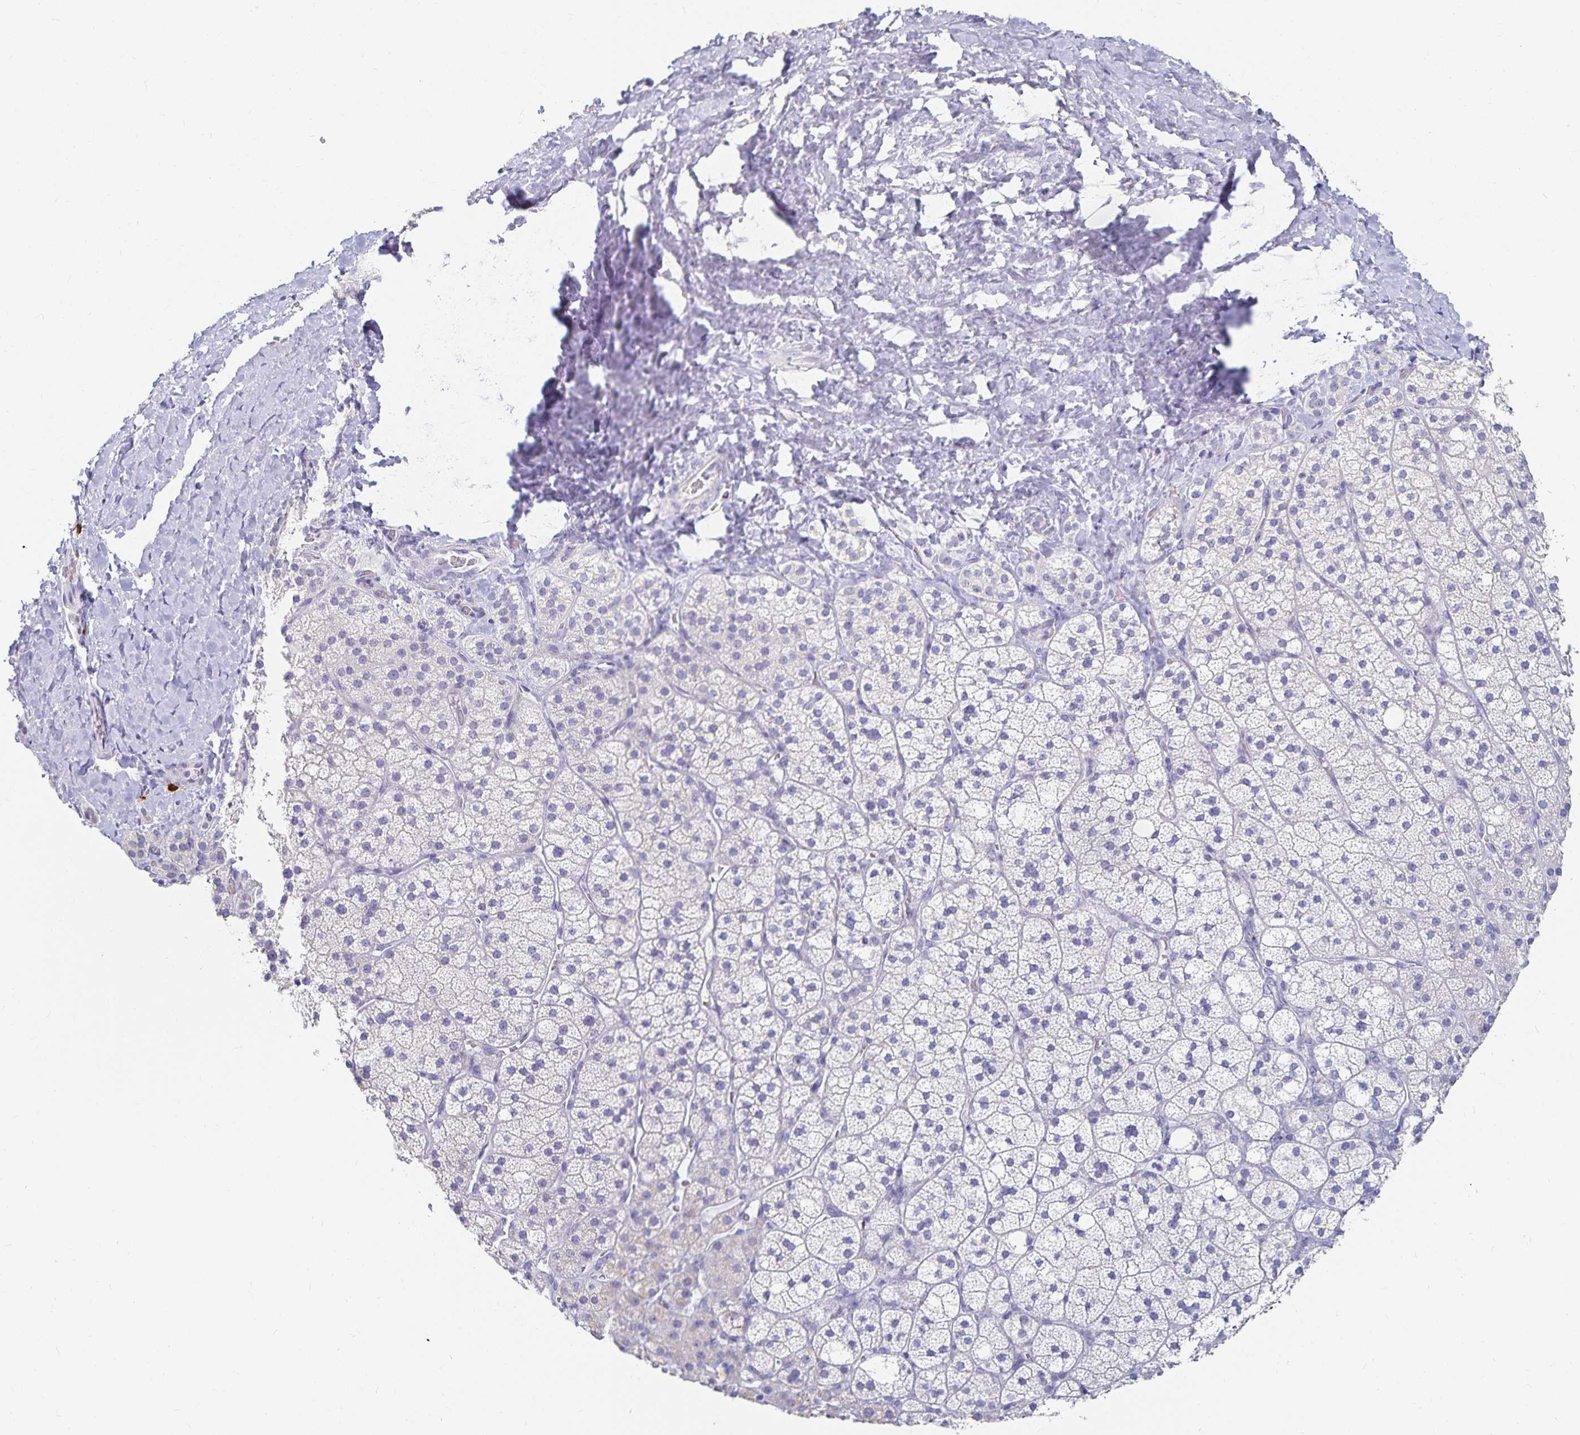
{"staining": {"intensity": "negative", "quantity": "none", "location": "none"}, "tissue": "adrenal gland", "cell_type": "Glandular cells", "image_type": "normal", "snomed": [{"axis": "morphology", "description": "Normal tissue, NOS"}, {"axis": "topography", "description": "Adrenal gland"}], "caption": "An immunohistochemistry (IHC) histopathology image of normal adrenal gland is shown. There is no staining in glandular cells of adrenal gland.", "gene": "TNIP1", "patient": {"sex": "male", "age": 53}}